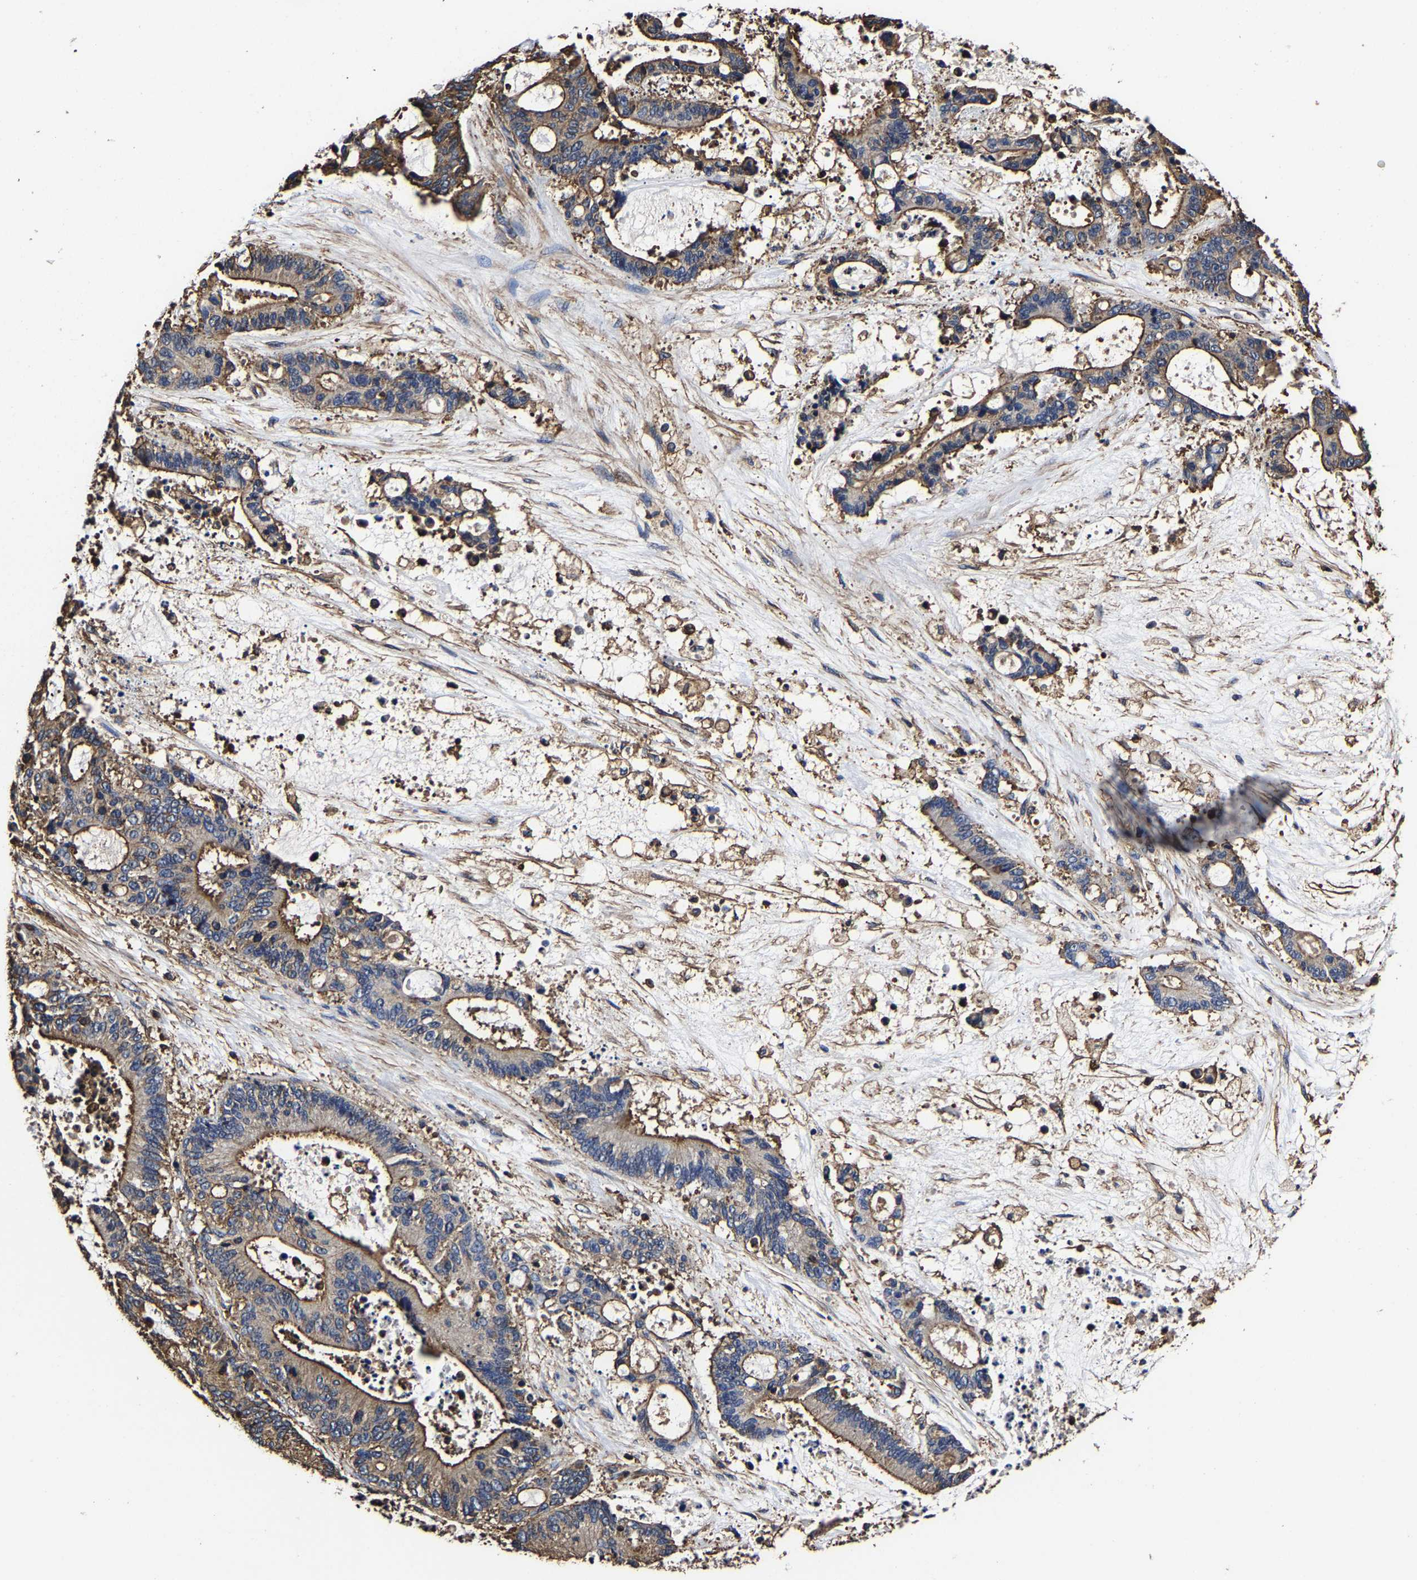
{"staining": {"intensity": "moderate", "quantity": "25%-75%", "location": "cytoplasmic/membranous"}, "tissue": "liver cancer", "cell_type": "Tumor cells", "image_type": "cancer", "snomed": [{"axis": "morphology", "description": "Normal tissue, NOS"}, {"axis": "morphology", "description": "Cholangiocarcinoma"}, {"axis": "topography", "description": "Liver"}, {"axis": "topography", "description": "Peripheral nerve tissue"}], "caption": "Brown immunohistochemical staining in liver cancer shows moderate cytoplasmic/membranous staining in approximately 25%-75% of tumor cells. (Stains: DAB in brown, nuclei in blue, Microscopy: brightfield microscopy at high magnification).", "gene": "SSH3", "patient": {"sex": "female", "age": 73}}